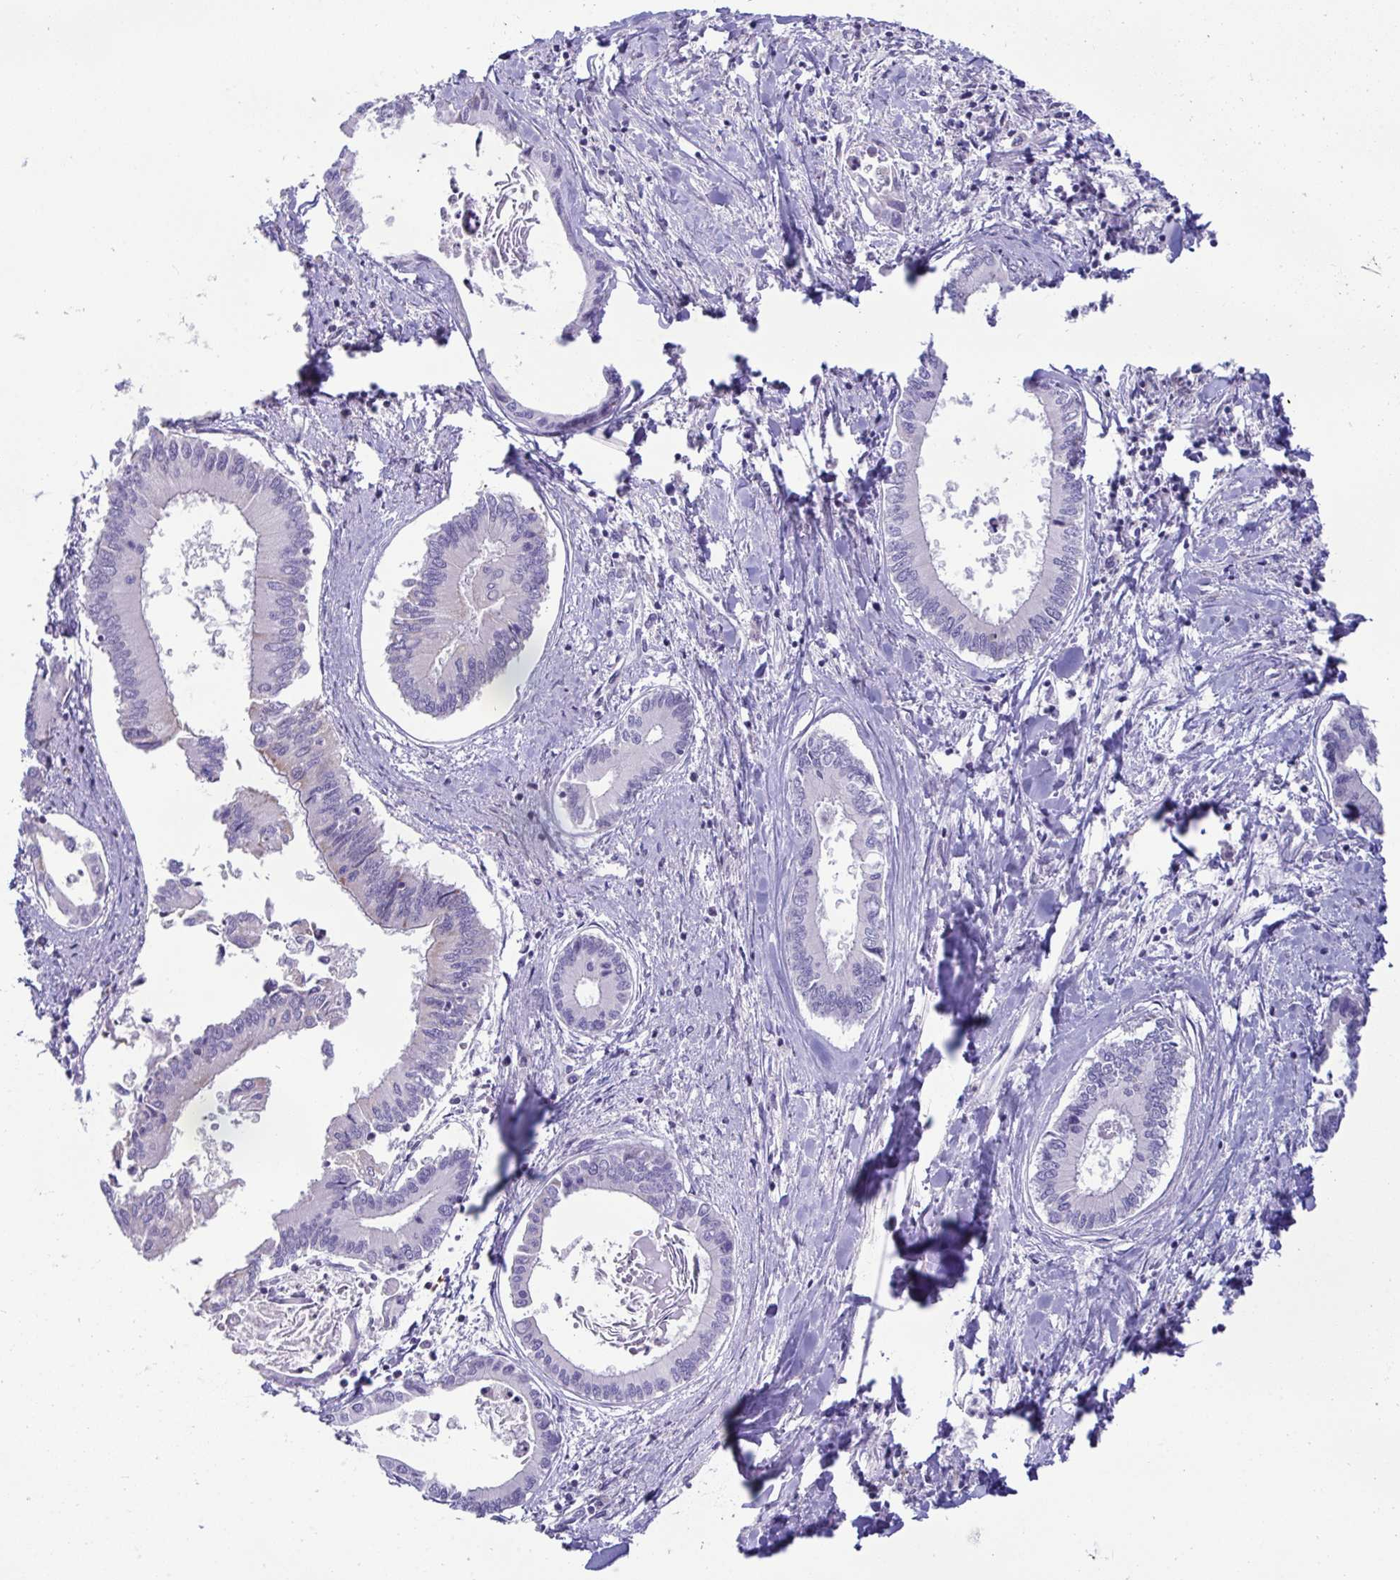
{"staining": {"intensity": "negative", "quantity": "none", "location": "none"}, "tissue": "liver cancer", "cell_type": "Tumor cells", "image_type": "cancer", "snomed": [{"axis": "morphology", "description": "Cholangiocarcinoma"}, {"axis": "topography", "description": "Liver"}], "caption": "There is no significant positivity in tumor cells of liver cholangiocarcinoma.", "gene": "DTX3", "patient": {"sex": "male", "age": 66}}